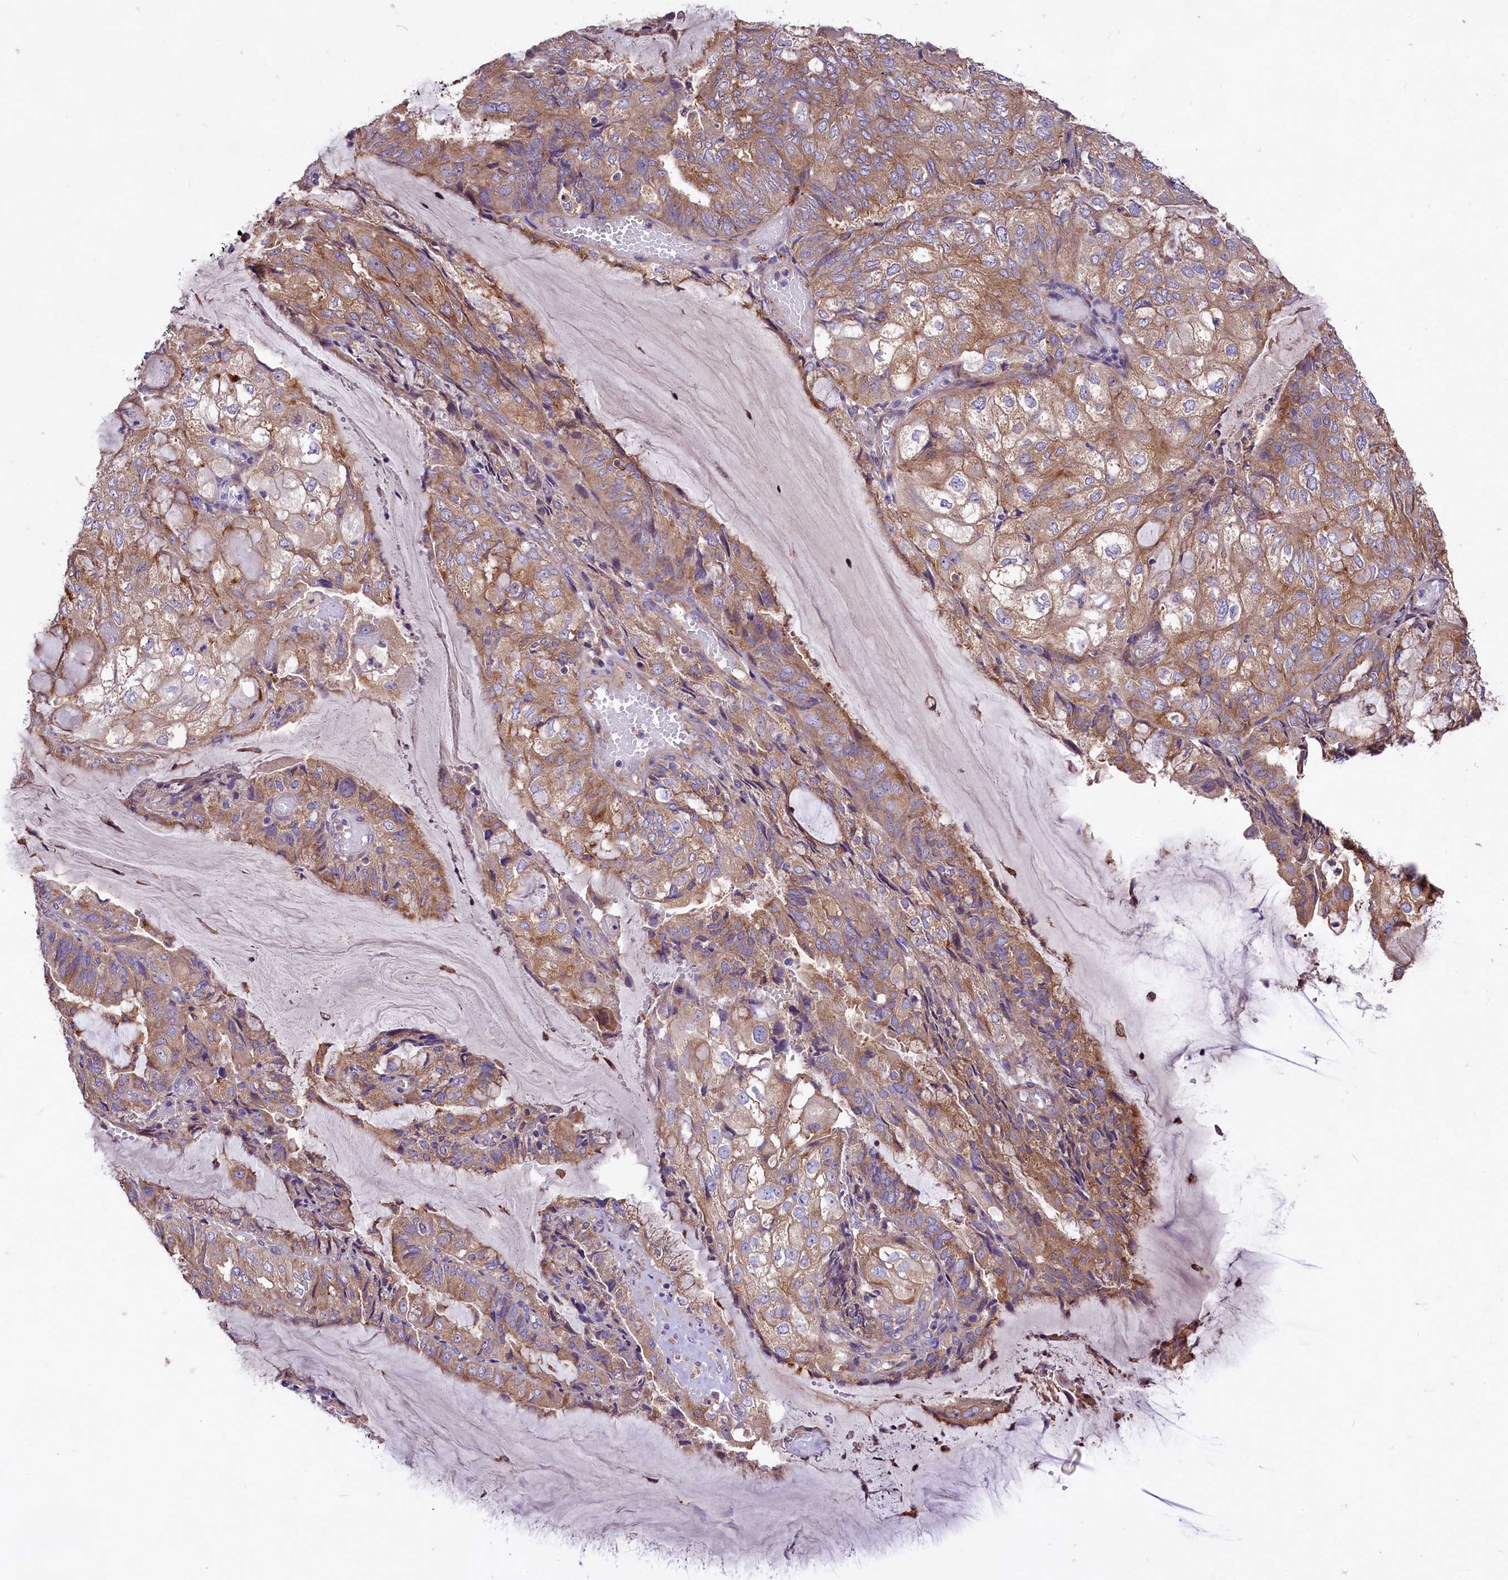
{"staining": {"intensity": "moderate", "quantity": ">75%", "location": "cytoplasmic/membranous"}, "tissue": "endometrial cancer", "cell_type": "Tumor cells", "image_type": "cancer", "snomed": [{"axis": "morphology", "description": "Adenocarcinoma, NOS"}, {"axis": "topography", "description": "Endometrium"}], "caption": "Brown immunohistochemical staining in human endometrial cancer displays moderate cytoplasmic/membranous expression in approximately >75% of tumor cells.", "gene": "PEMT", "patient": {"sex": "female", "age": 81}}